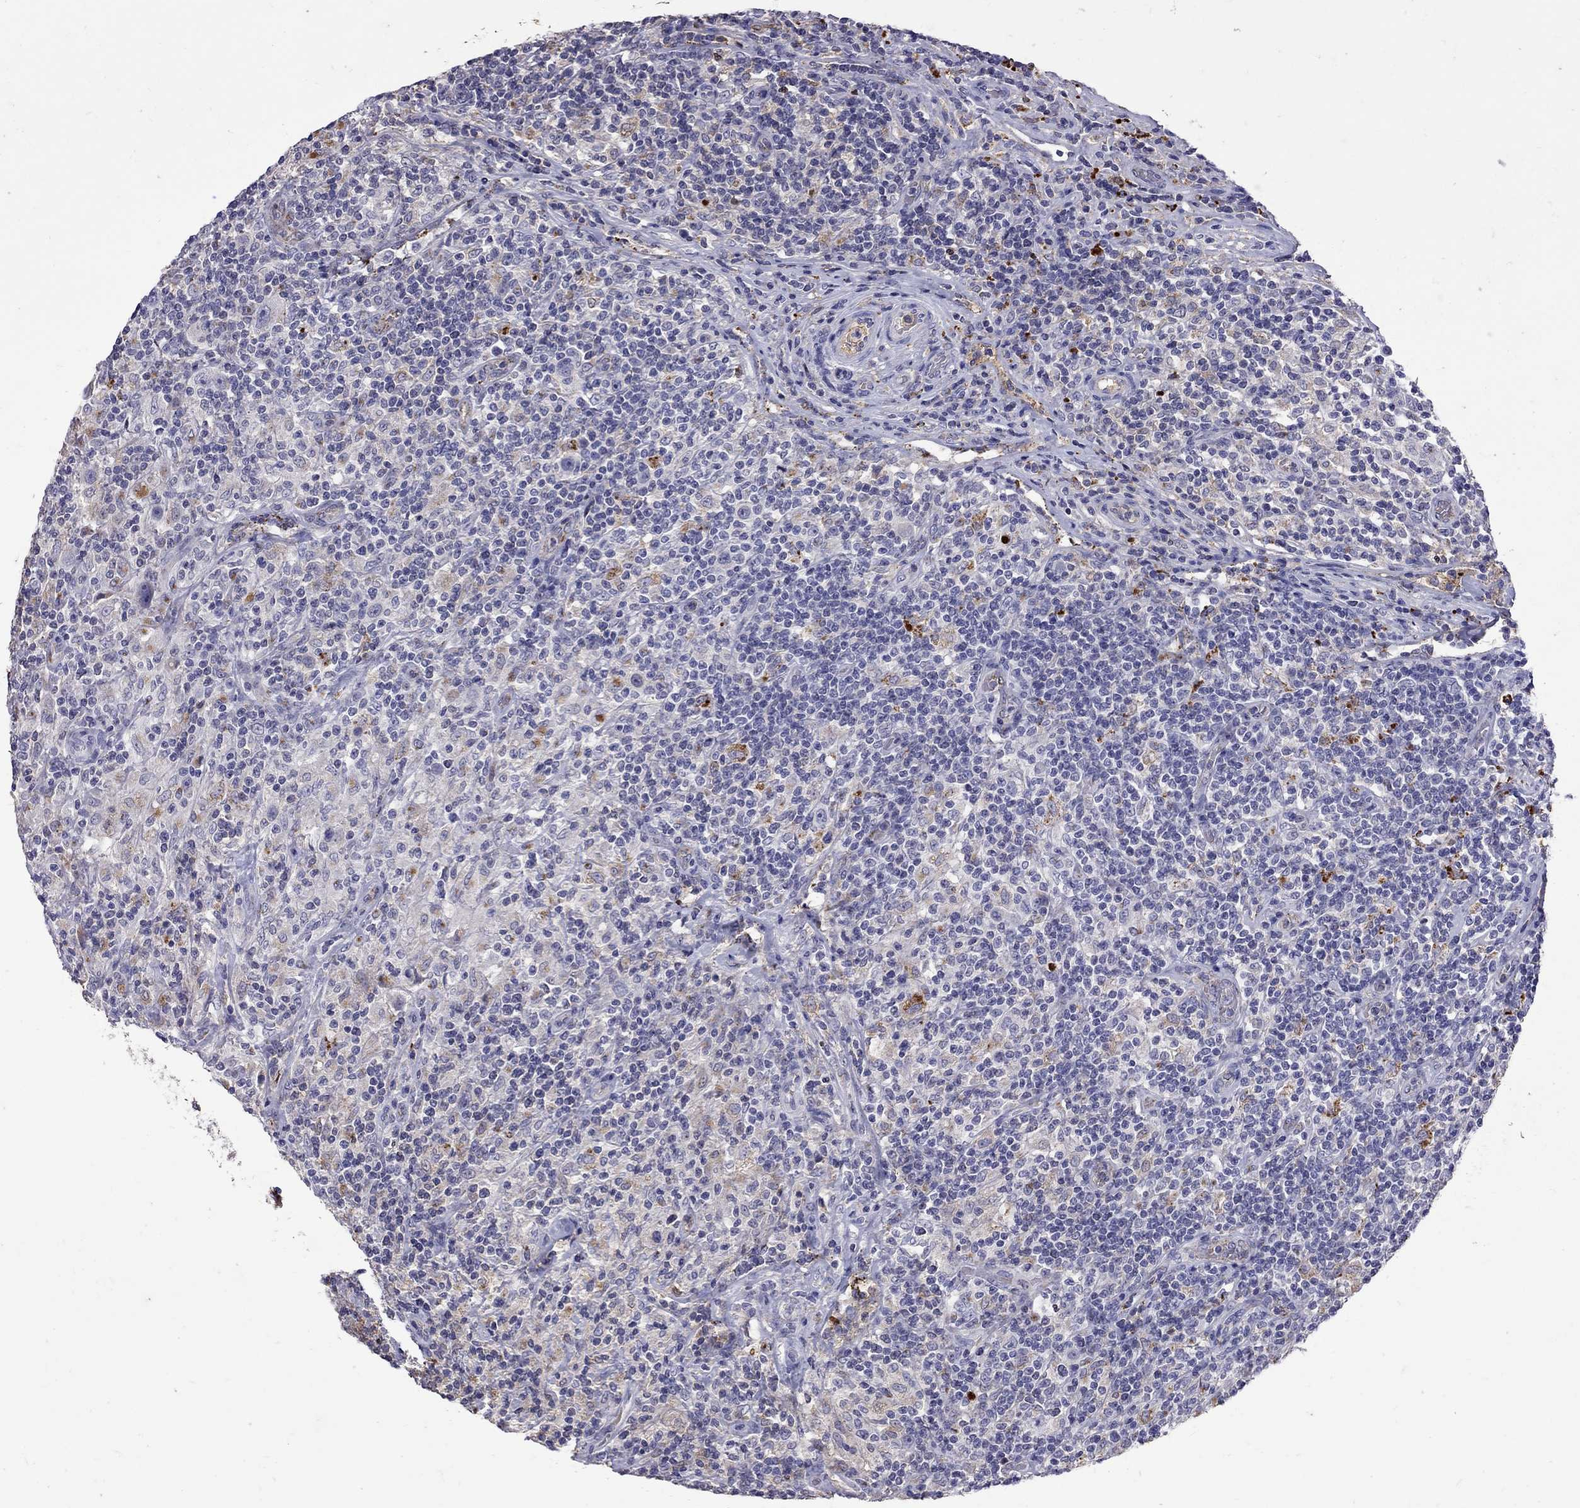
{"staining": {"intensity": "negative", "quantity": "none", "location": "none"}, "tissue": "lymphoma", "cell_type": "Tumor cells", "image_type": "cancer", "snomed": [{"axis": "morphology", "description": "Hodgkin's disease, NOS"}, {"axis": "topography", "description": "Lymph node"}], "caption": "DAB (3,3'-diaminobenzidine) immunohistochemical staining of human lymphoma demonstrates no significant expression in tumor cells.", "gene": "SERPINA3", "patient": {"sex": "male", "age": 70}}